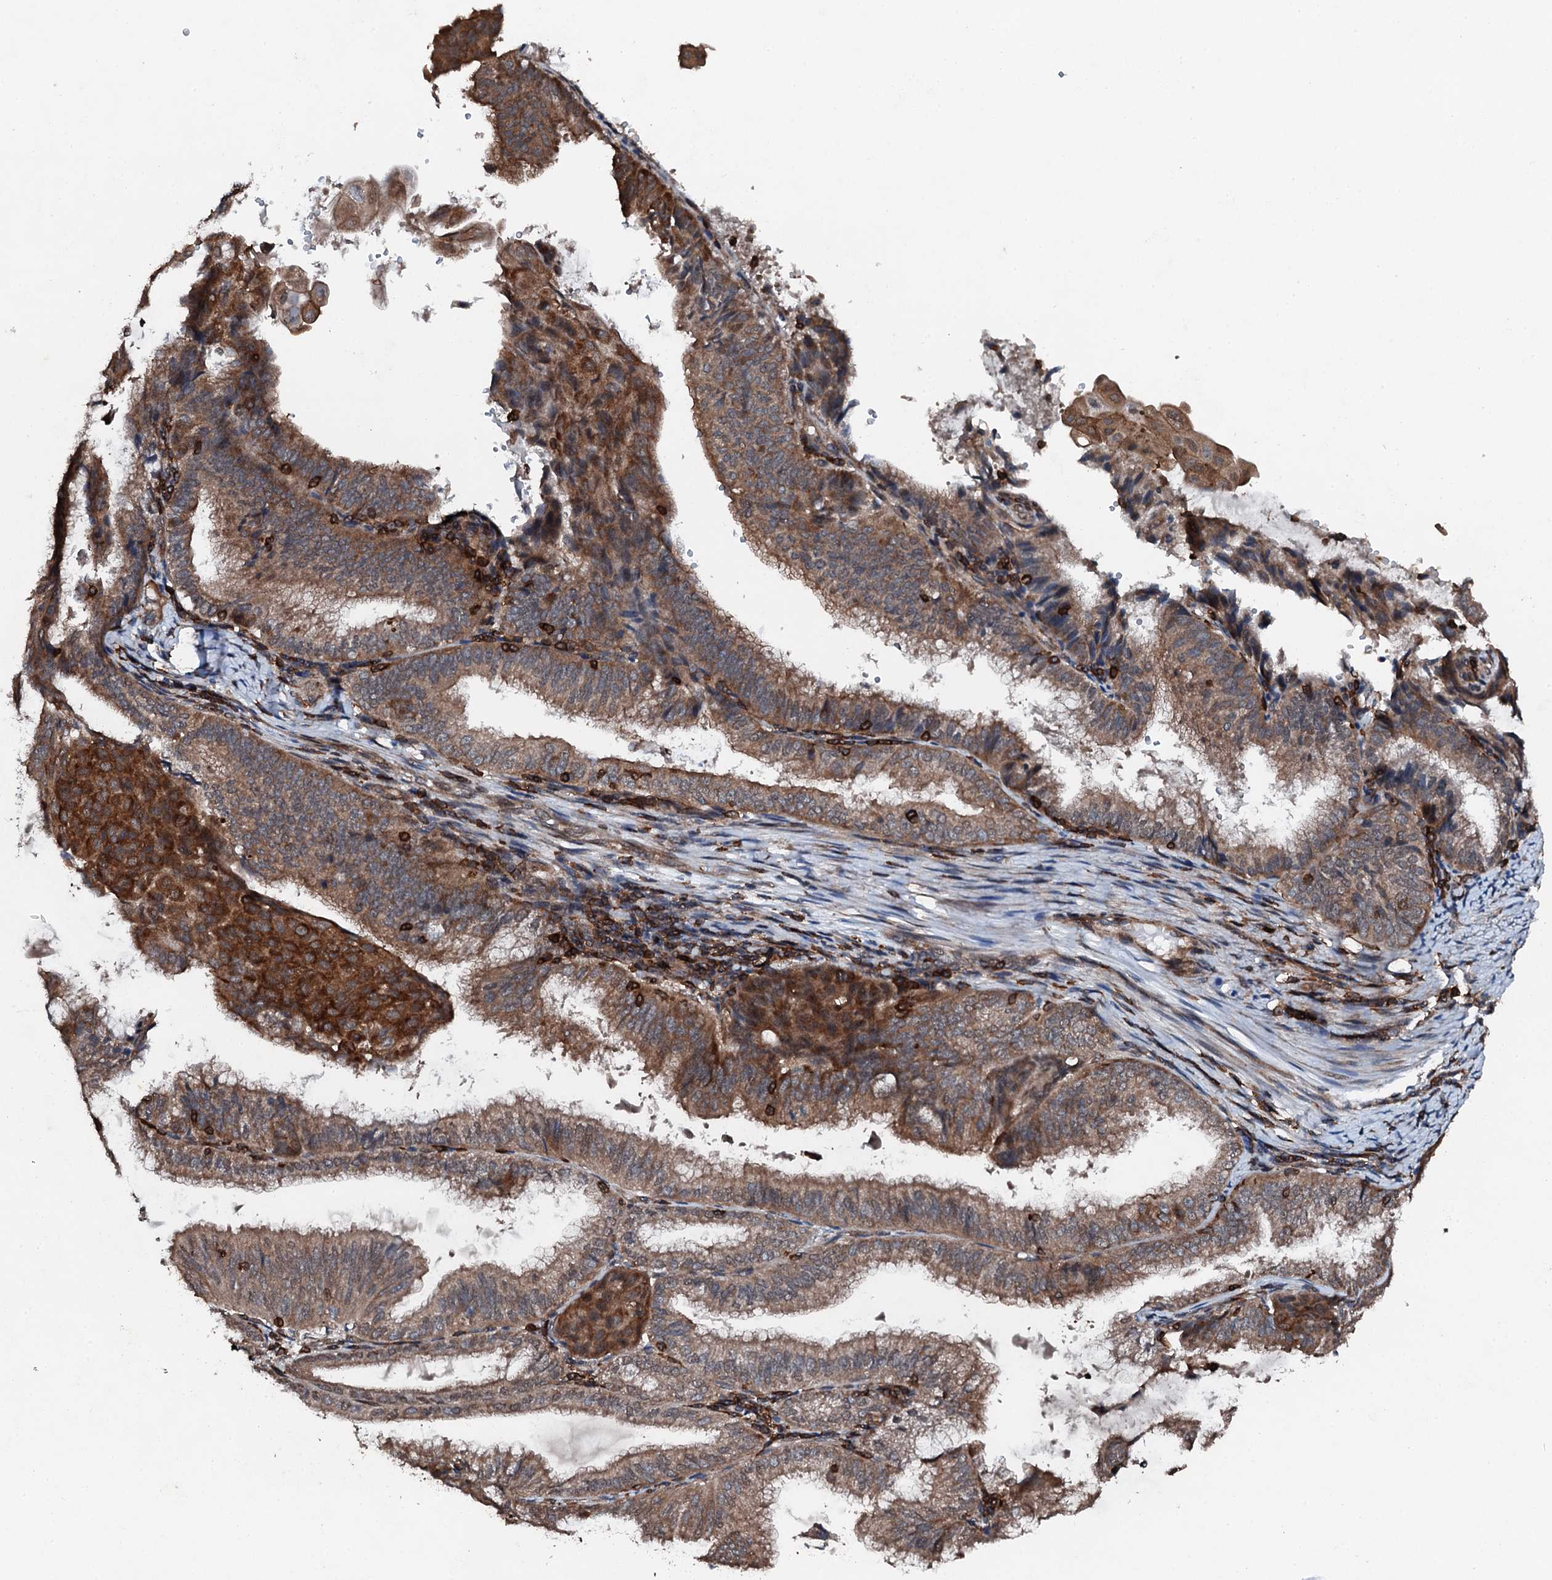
{"staining": {"intensity": "moderate", "quantity": ">75%", "location": "cytoplasmic/membranous"}, "tissue": "endometrial cancer", "cell_type": "Tumor cells", "image_type": "cancer", "snomed": [{"axis": "morphology", "description": "Adenocarcinoma, NOS"}, {"axis": "topography", "description": "Endometrium"}], "caption": "The immunohistochemical stain shows moderate cytoplasmic/membranous positivity in tumor cells of endometrial cancer (adenocarcinoma) tissue.", "gene": "EDC4", "patient": {"sex": "female", "age": 49}}